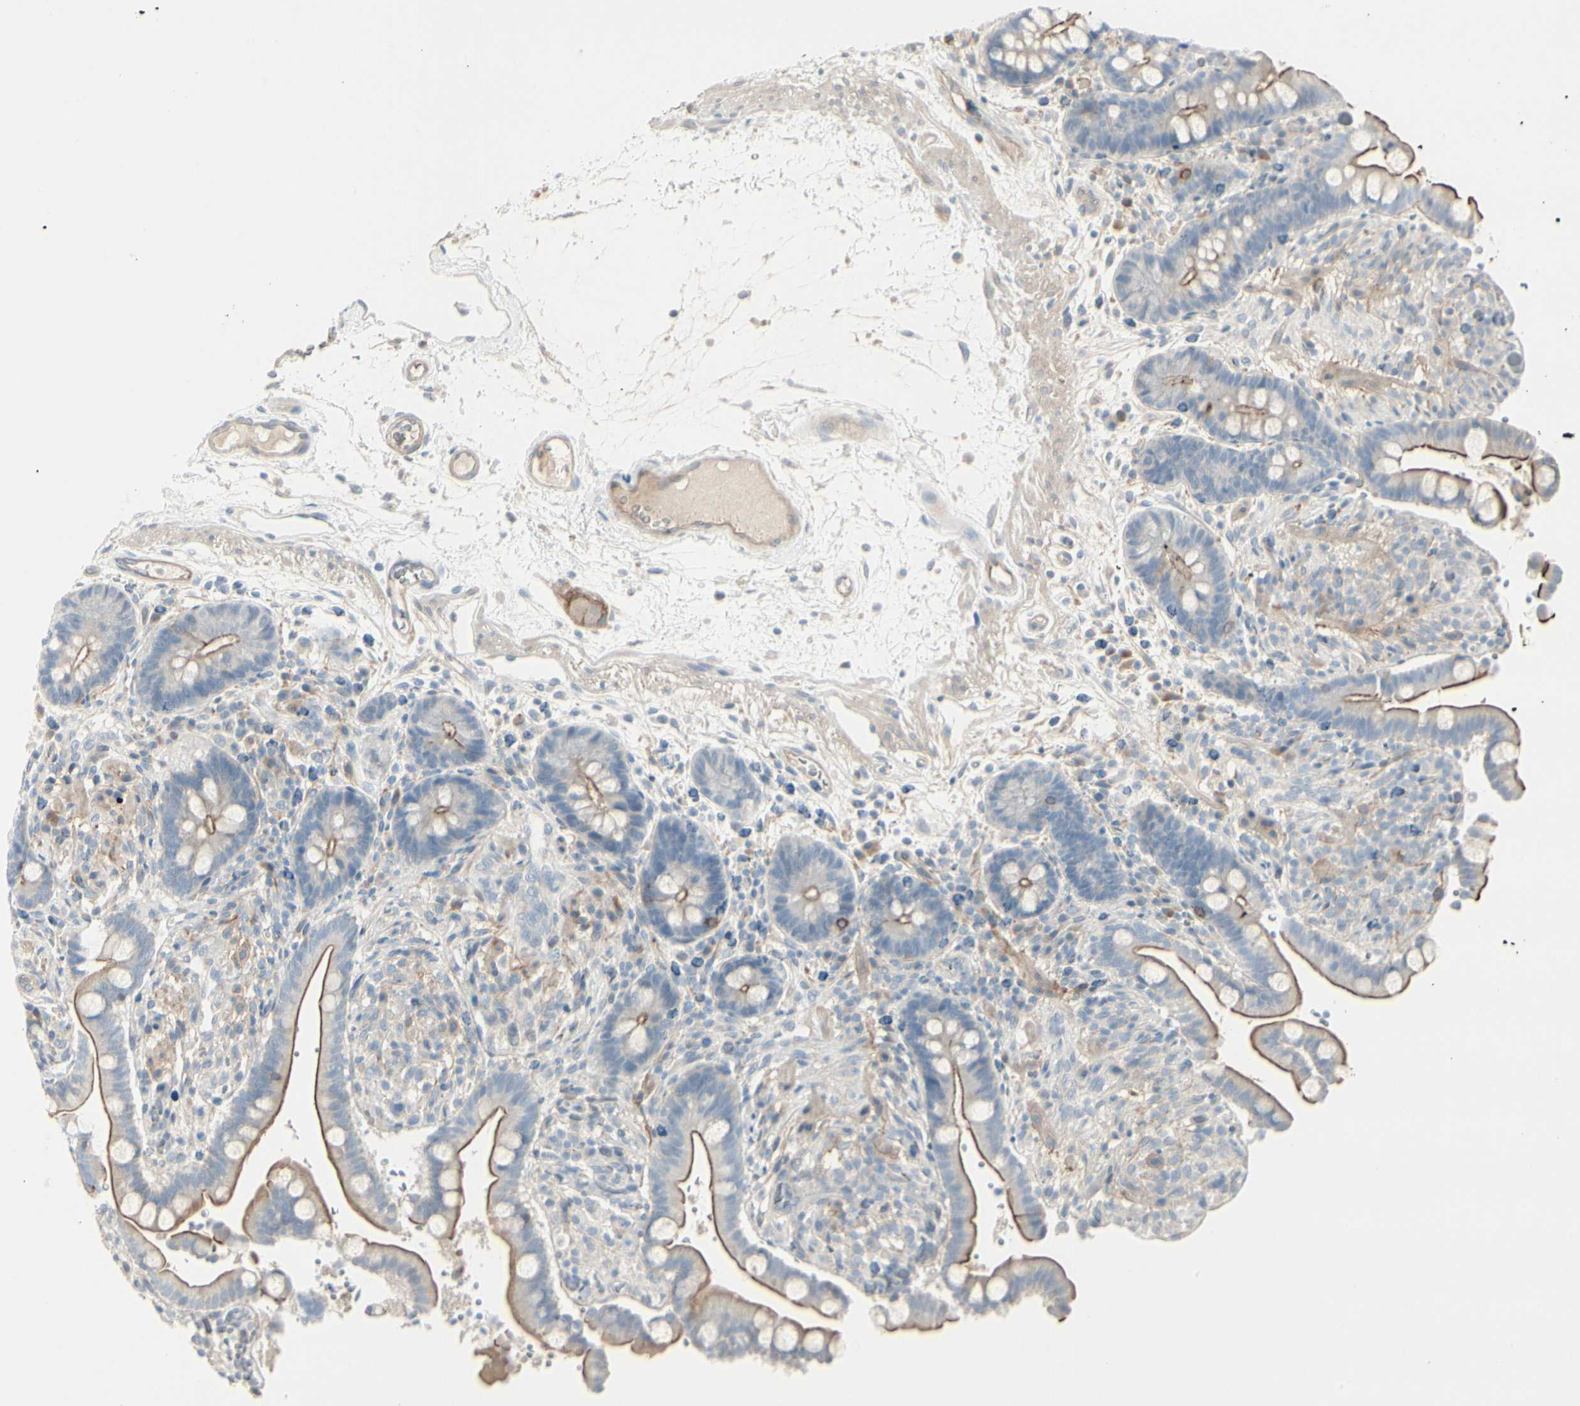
{"staining": {"intensity": "weak", "quantity": ">75%", "location": "cytoplasmic/membranous"}, "tissue": "colon", "cell_type": "Endothelial cells", "image_type": "normal", "snomed": [{"axis": "morphology", "description": "Normal tissue, NOS"}, {"axis": "topography", "description": "Colon"}], "caption": "This image shows normal colon stained with immunohistochemistry (IHC) to label a protein in brown. The cytoplasmic/membranous of endothelial cells show weak positivity for the protein. Nuclei are counter-stained blue.", "gene": "CACNA2D1", "patient": {"sex": "male", "age": 73}}